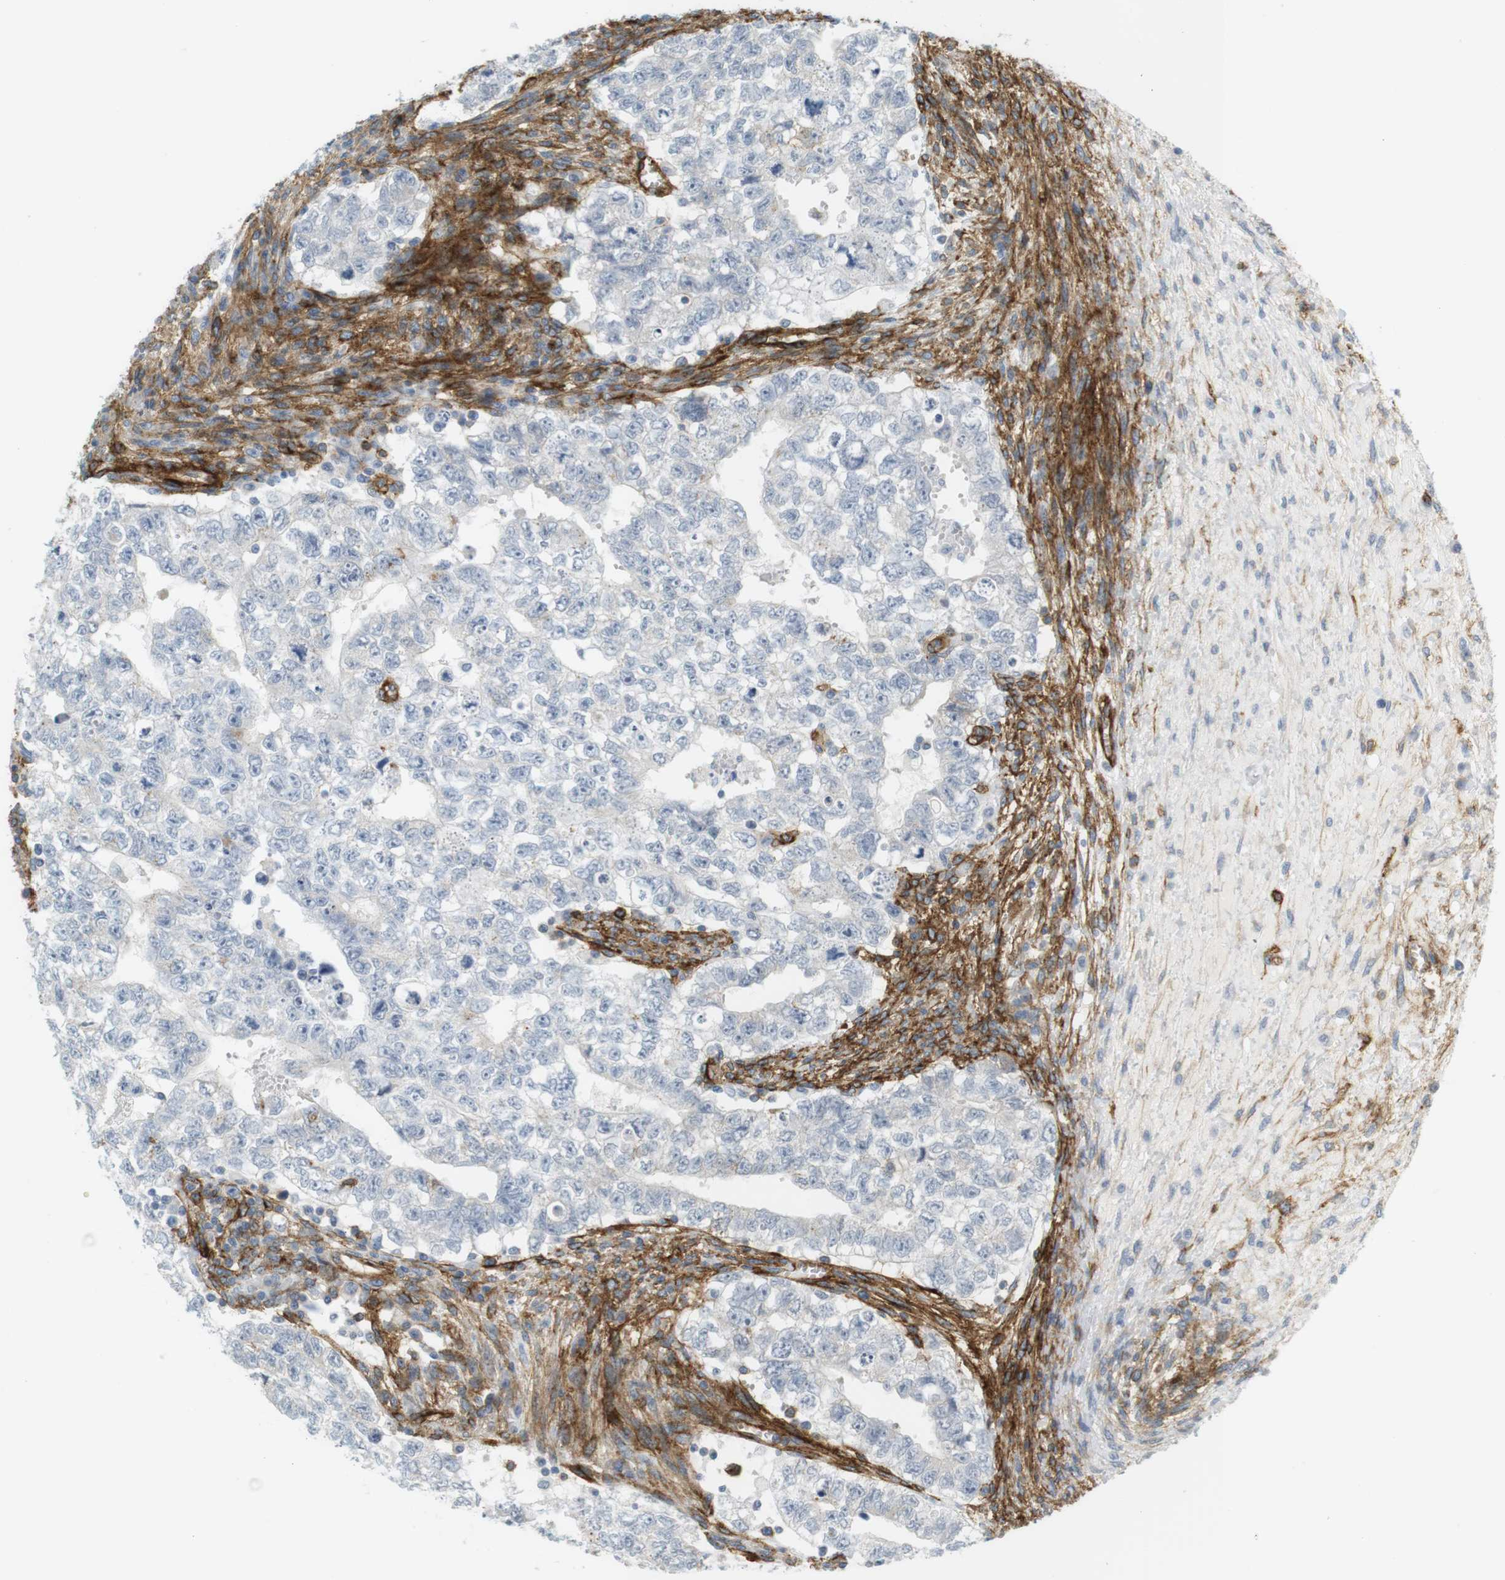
{"staining": {"intensity": "negative", "quantity": "none", "location": "none"}, "tissue": "testis cancer", "cell_type": "Tumor cells", "image_type": "cancer", "snomed": [{"axis": "morphology", "description": "Seminoma, NOS"}, {"axis": "morphology", "description": "Carcinoma, Embryonal, NOS"}, {"axis": "topography", "description": "Testis"}], "caption": "The image shows no staining of tumor cells in testis cancer. (Brightfield microscopy of DAB IHC at high magnification).", "gene": "F2R", "patient": {"sex": "male", "age": 38}}